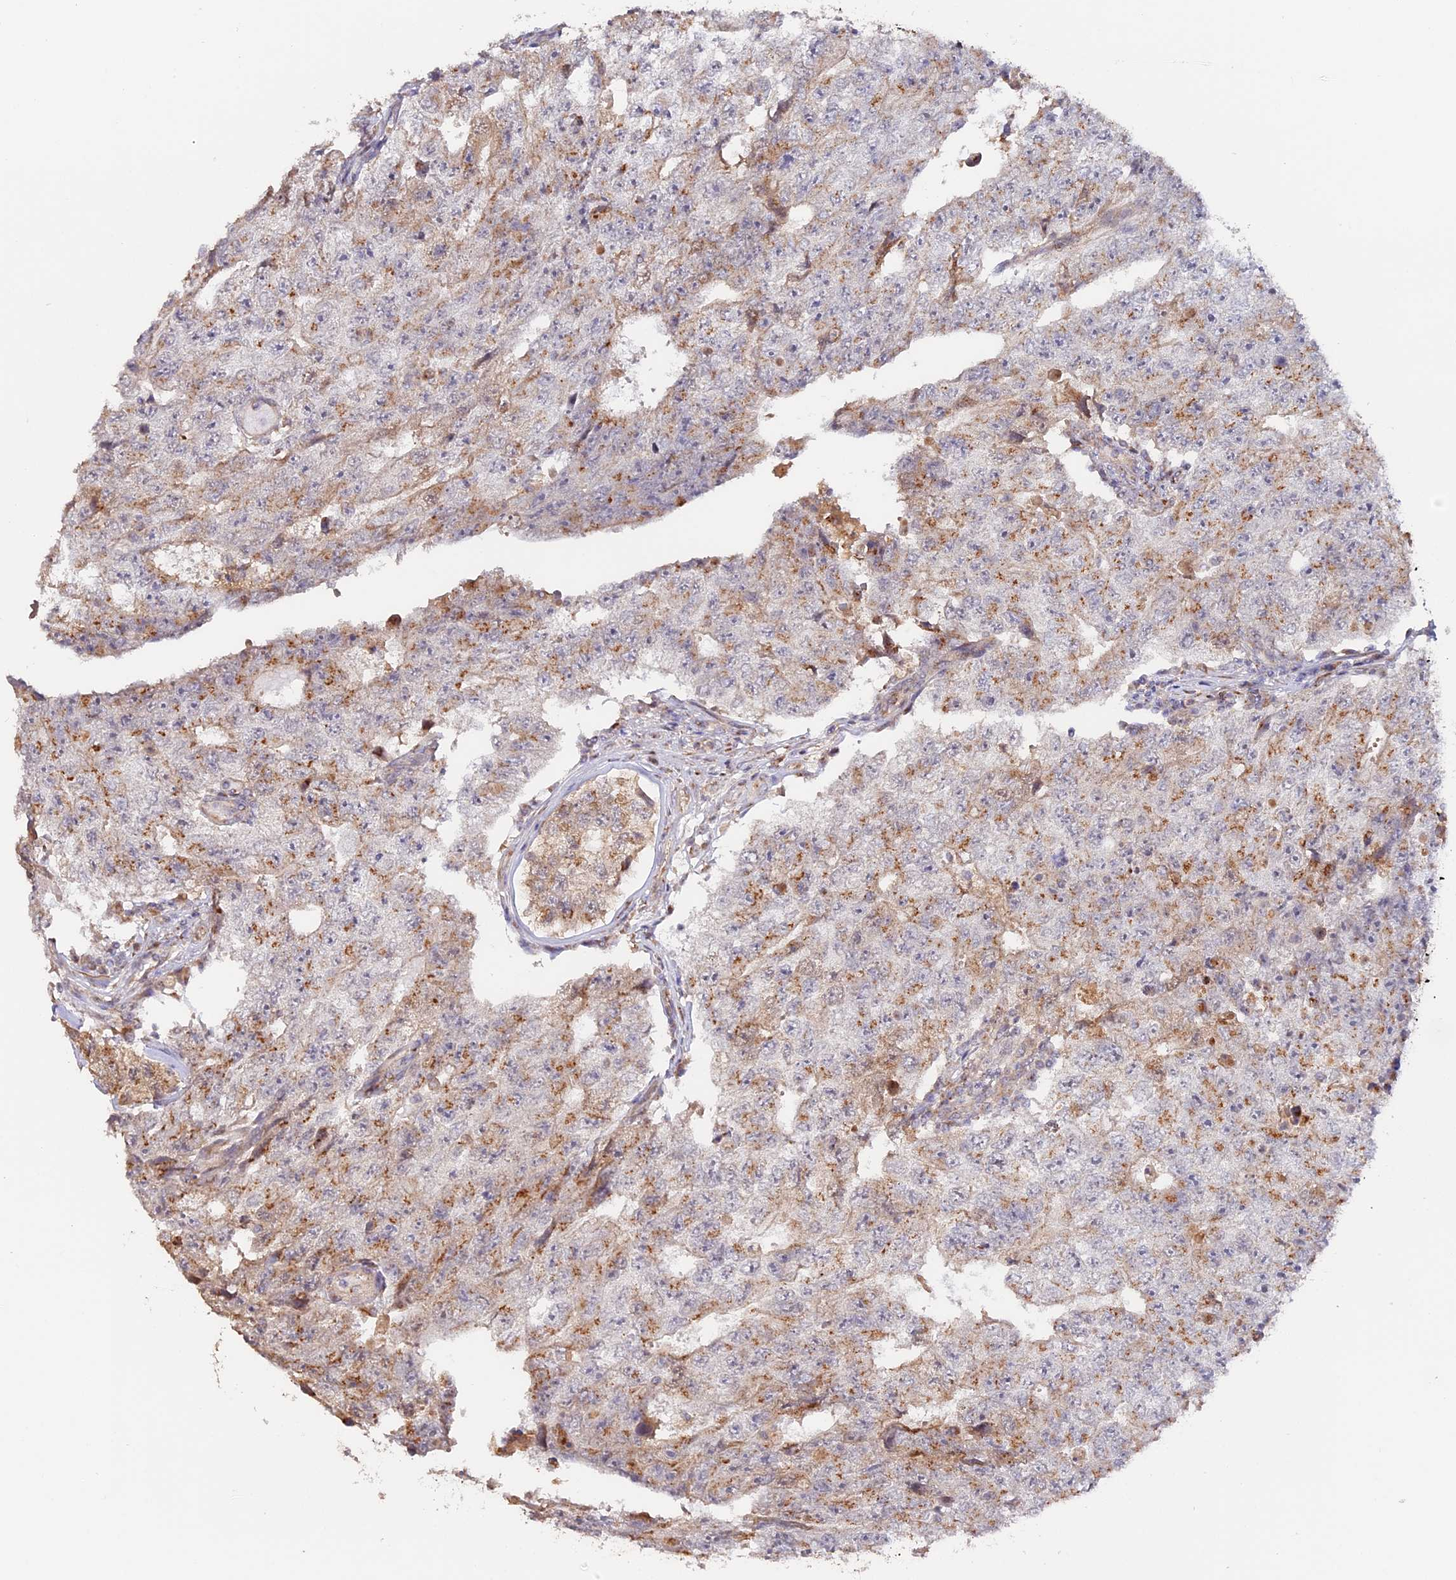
{"staining": {"intensity": "moderate", "quantity": "25%-75%", "location": "cytoplasmic/membranous"}, "tissue": "testis cancer", "cell_type": "Tumor cells", "image_type": "cancer", "snomed": [{"axis": "morphology", "description": "Carcinoma, Embryonal, NOS"}, {"axis": "topography", "description": "Testis"}], "caption": "Immunohistochemical staining of testis cancer displays medium levels of moderate cytoplasmic/membranous protein expression in approximately 25%-75% of tumor cells.", "gene": "TANGO6", "patient": {"sex": "male", "age": 17}}